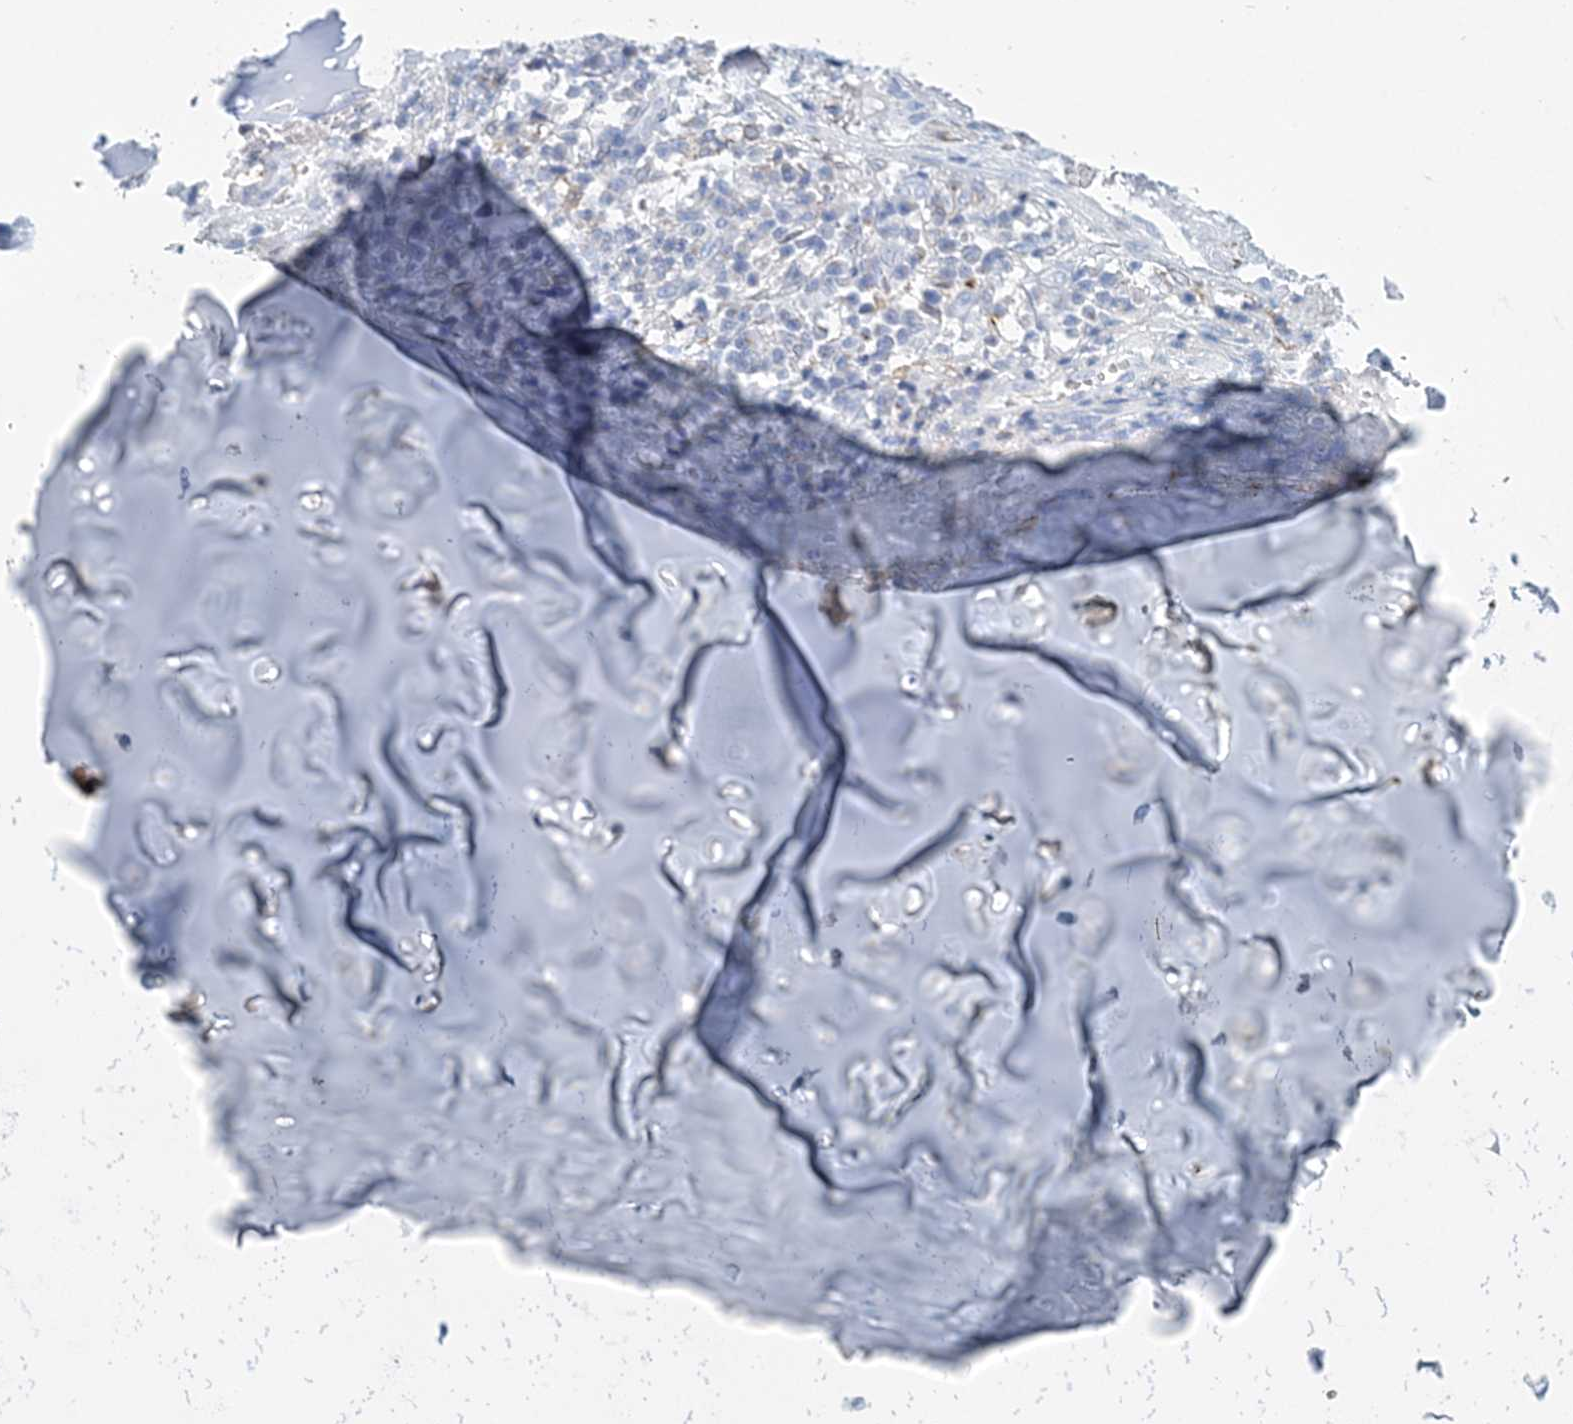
{"staining": {"intensity": "negative", "quantity": "none", "location": "none"}, "tissue": "adipose tissue", "cell_type": "Adipocytes", "image_type": "normal", "snomed": [{"axis": "morphology", "description": "Normal tissue, NOS"}, {"axis": "morphology", "description": "Basal cell carcinoma"}, {"axis": "topography", "description": "Cartilage tissue"}, {"axis": "topography", "description": "Nasopharynx"}, {"axis": "topography", "description": "Oral tissue"}], "caption": "This is an immunohistochemistry image of unremarkable human adipose tissue. There is no expression in adipocytes.", "gene": "NKX6", "patient": {"sex": "female", "age": 77}}